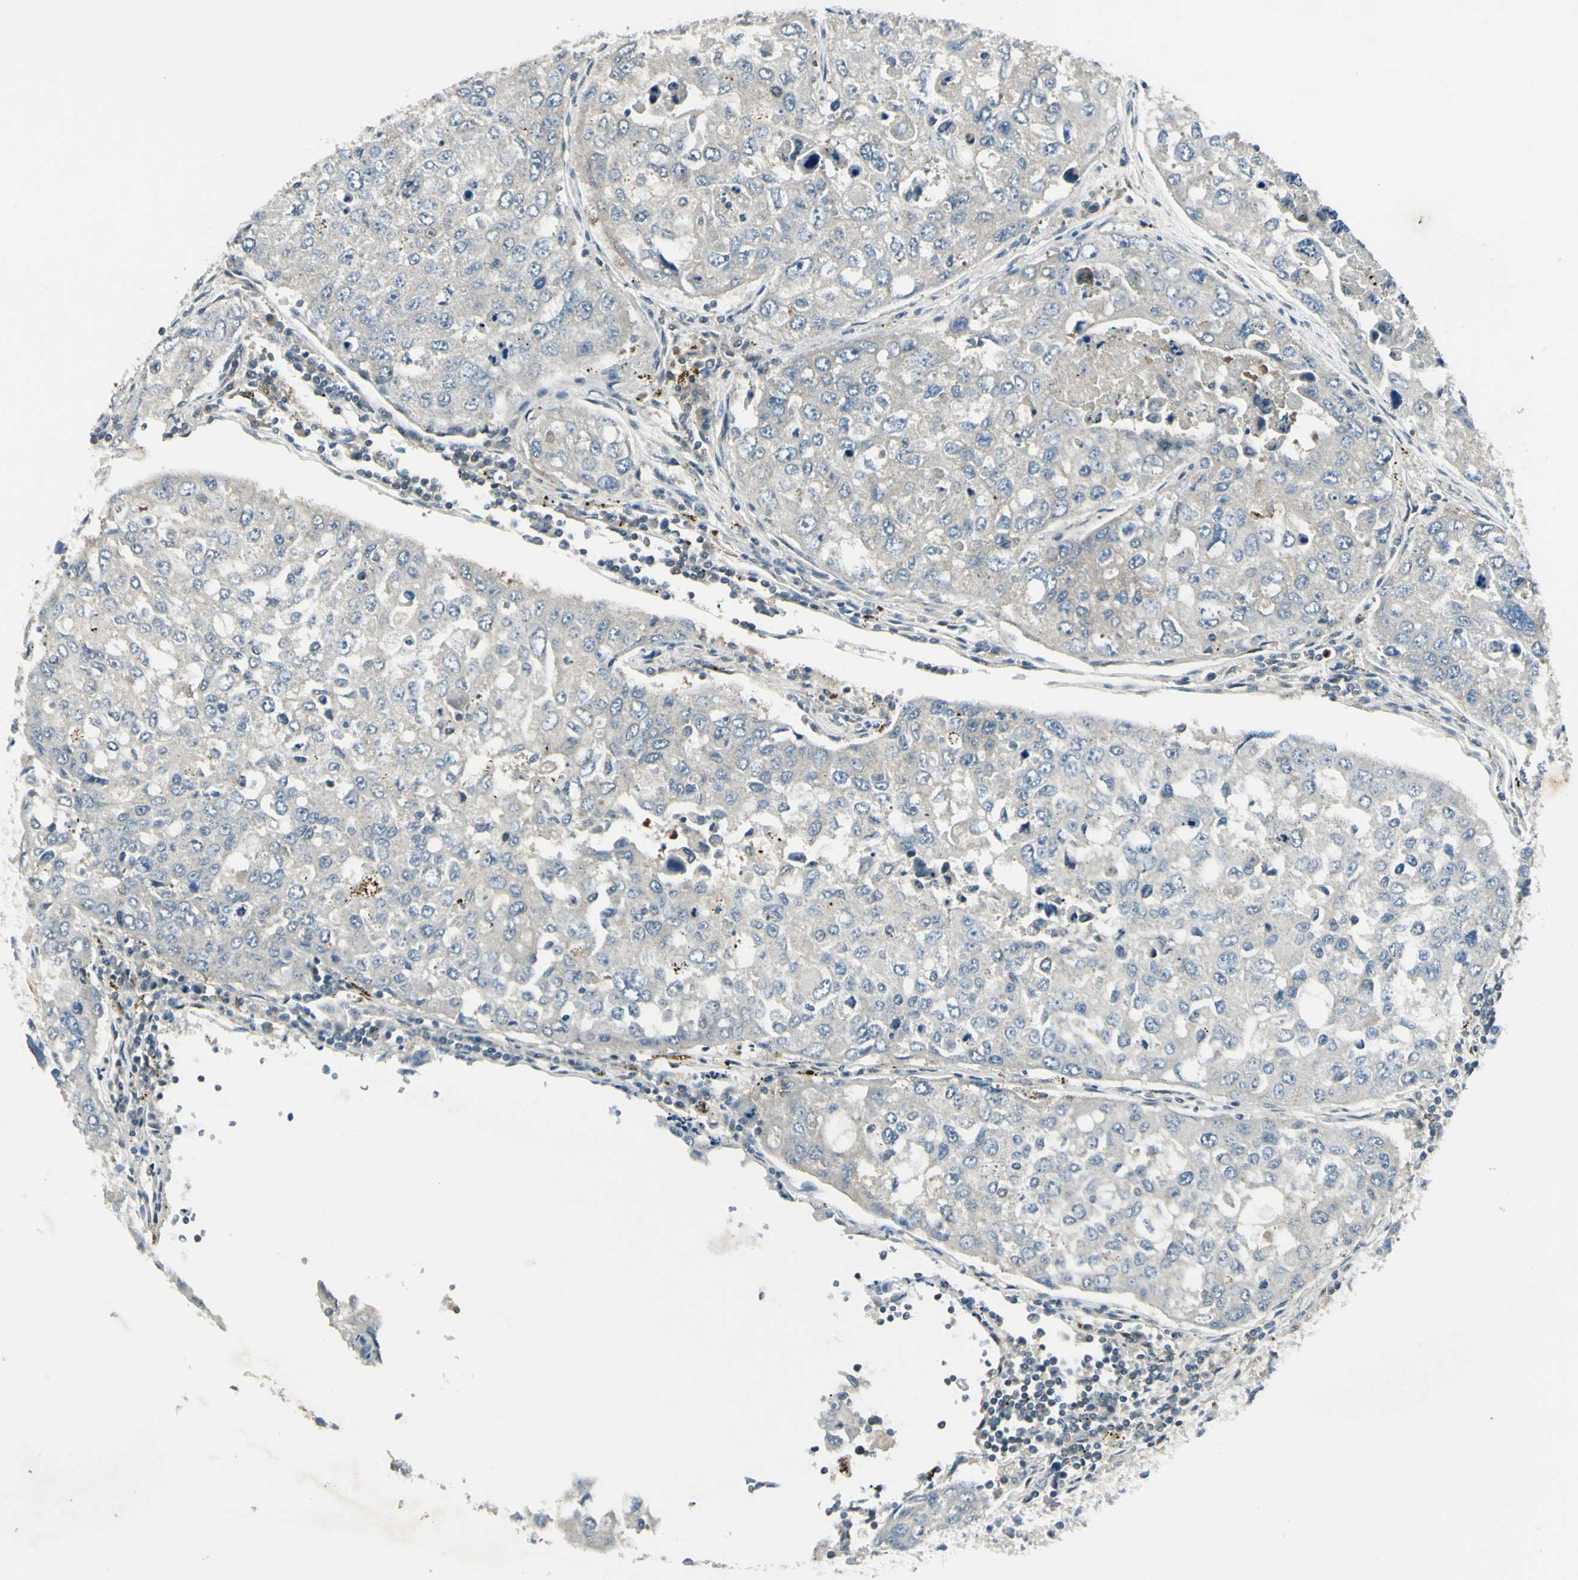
{"staining": {"intensity": "negative", "quantity": "none", "location": "none"}, "tissue": "urothelial cancer", "cell_type": "Tumor cells", "image_type": "cancer", "snomed": [{"axis": "morphology", "description": "Urothelial carcinoma, High grade"}, {"axis": "topography", "description": "Lymph node"}, {"axis": "topography", "description": "Urinary bladder"}], "caption": "Immunohistochemistry (IHC) of high-grade urothelial carcinoma displays no positivity in tumor cells. (Stains: DAB (3,3'-diaminobenzidine) IHC with hematoxylin counter stain, Microscopy: brightfield microscopy at high magnification).", "gene": "PSMD5", "patient": {"sex": "male", "age": 51}}